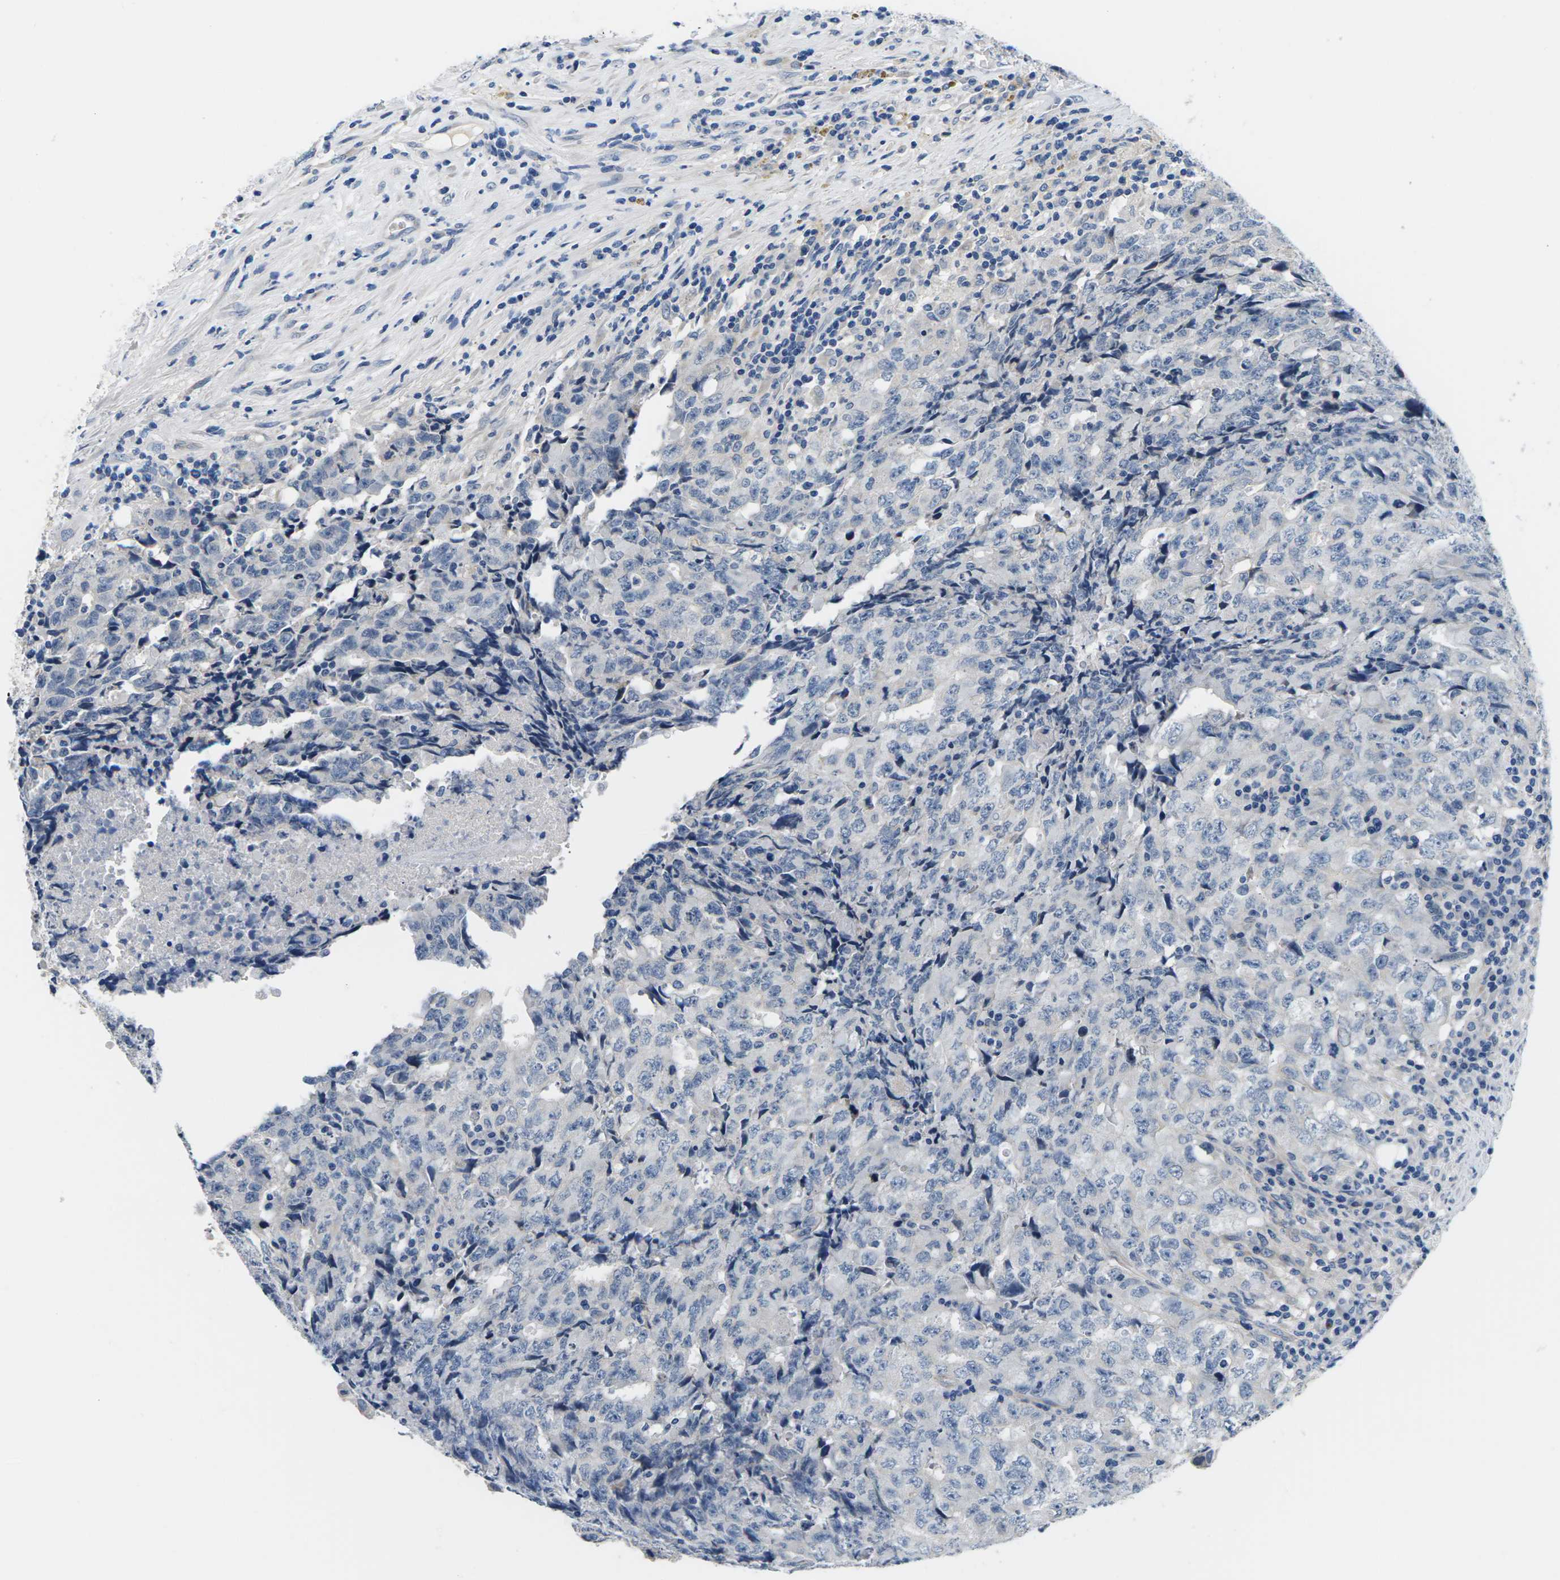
{"staining": {"intensity": "negative", "quantity": "none", "location": "none"}, "tissue": "testis cancer", "cell_type": "Tumor cells", "image_type": "cancer", "snomed": [{"axis": "morphology", "description": "Necrosis, NOS"}, {"axis": "morphology", "description": "Carcinoma, Embryonal, NOS"}, {"axis": "topography", "description": "Testis"}], "caption": "This is an IHC histopathology image of human embryonal carcinoma (testis). There is no positivity in tumor cells.", "gene": "TSPAN2", "patient": {"sex": "male", "age": 19}}